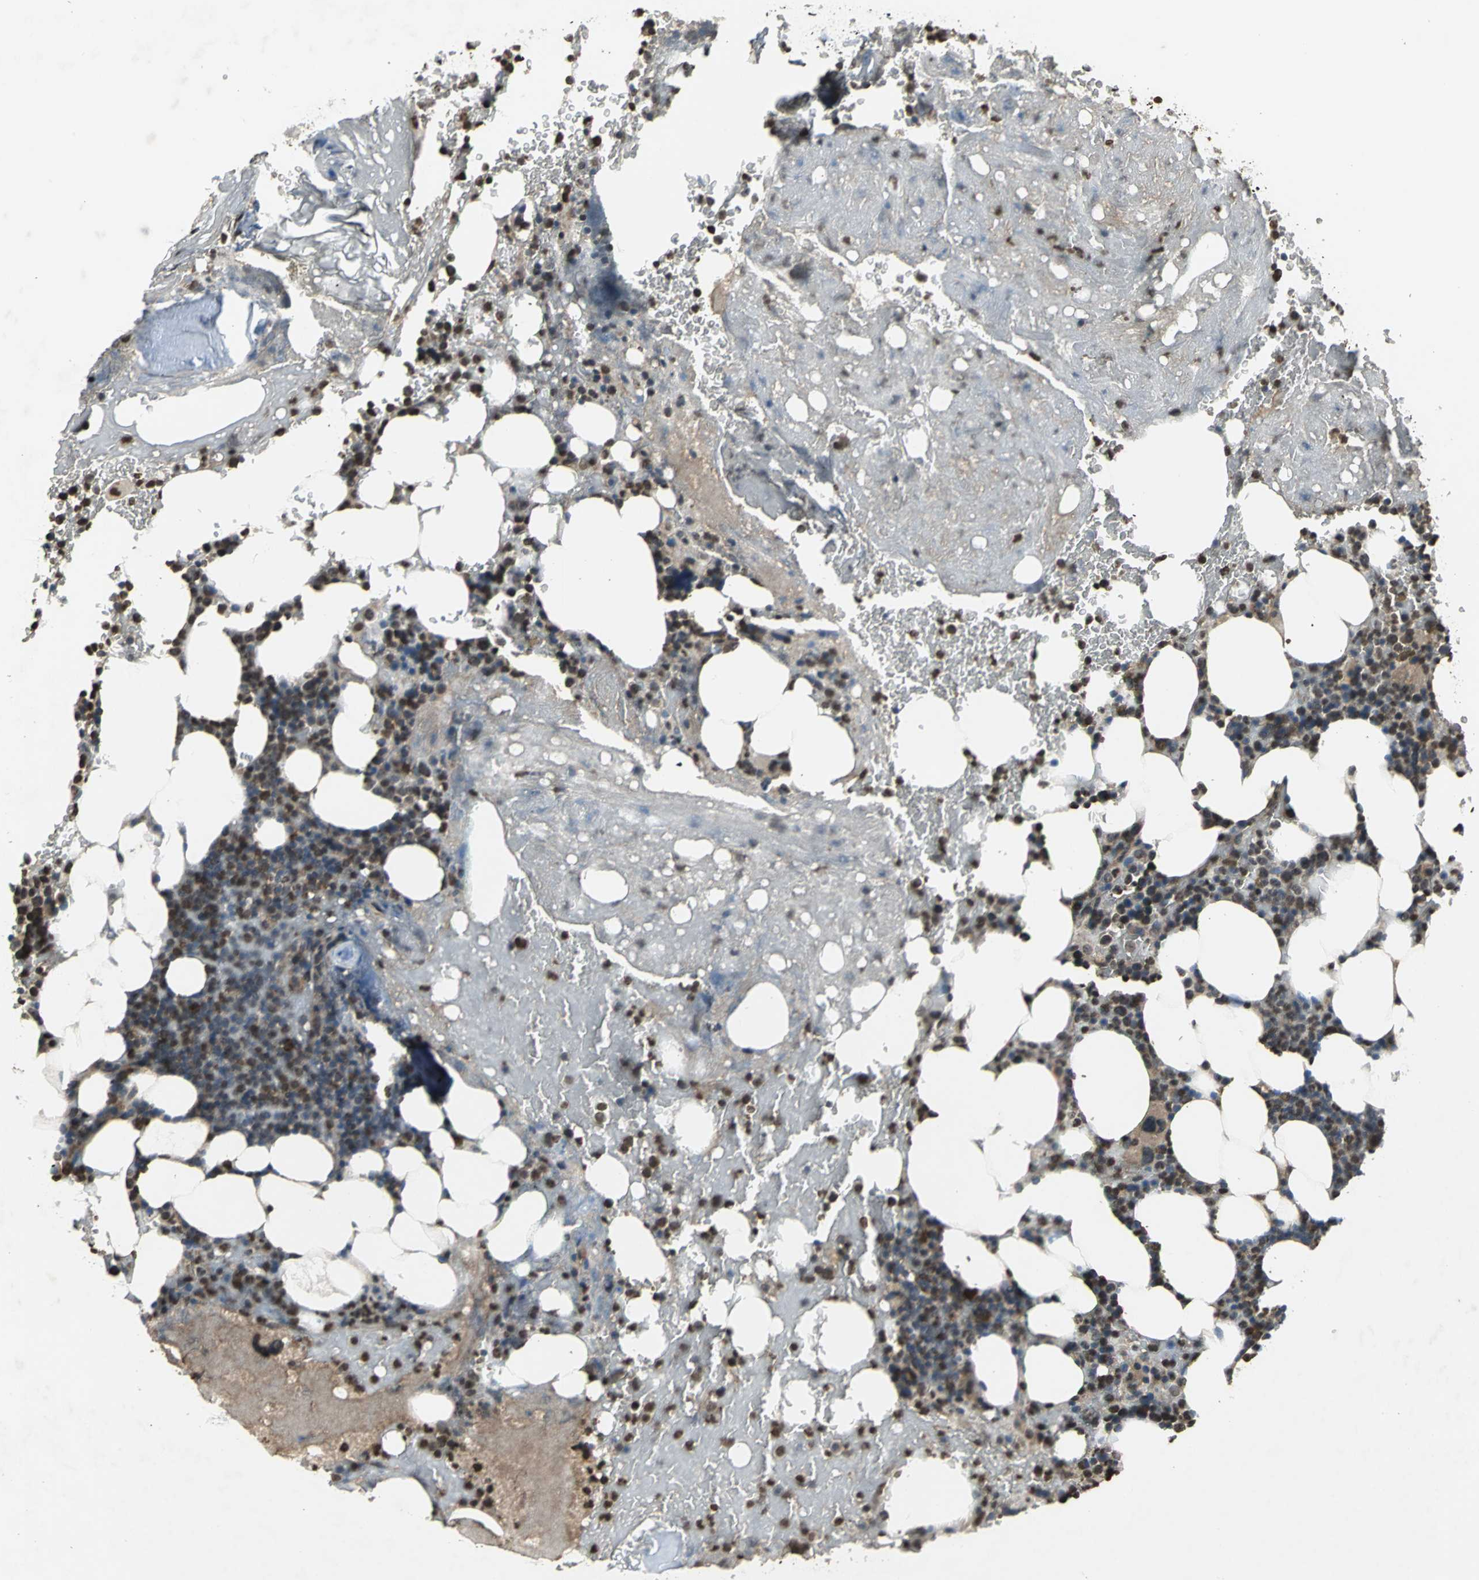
{"staining": {"intensity": "moderate", "quantity": ">75%", "location": "cytoplasmic/membranous,nuclear"}, "tissue": "bone marrow", "cell_type": "Hematopoietic cells", "image_type": "normal", "snomed": [{"axis": "morphology", "description": "Normal tissue, NOS"}, {"axis": "topography", "description": "Bone marrow"}], "caption": "Hematopoietic cells exhibit medium levels of moderate cytoplasmic/membranous,nuclear expression in approximately >75% of cells in normal bone marrow. Immunohistochemistry (ihc) stains the protein in brown and the nuclei are stained blue.", "gene": "AHR", "patient": {"sex": "female", "age": 73}}